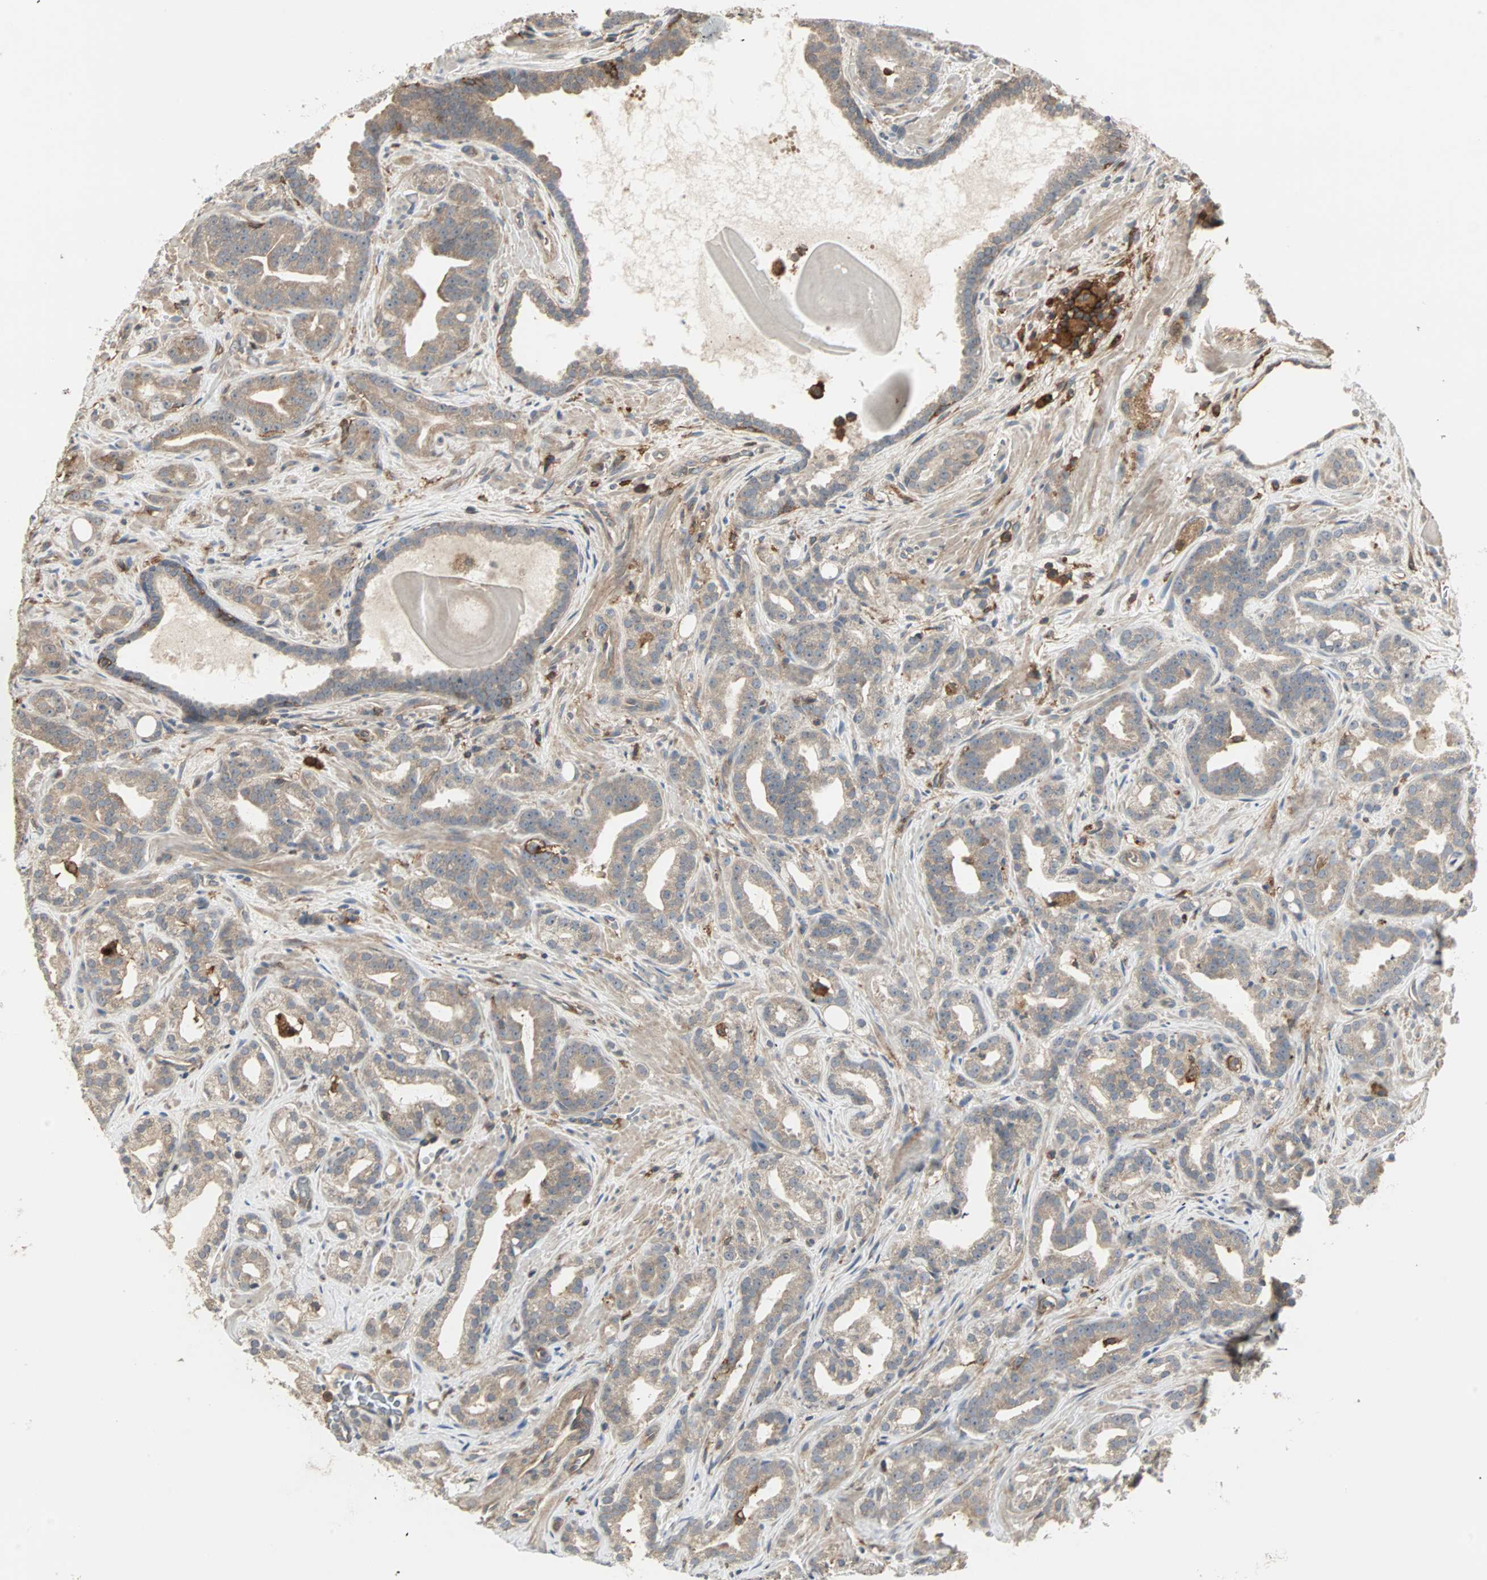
{"staining": {"intensity": "weak", "quantity": ">75%", "location": "cytoplasmic/membranous"}, "tissue": "prostate cancer", "cell_type": "Tumor cells", "image_type": "cancer", "snomed": [{"axis": "morphology", "description": "Adenocarcinoma, Low grade"}, {"axis": "topography", "description": "Prostate"}], "caption": "Human prostate low-grade adenocarcinoma stained with a brown dye displays weak cytoplasmic/membranous positive positivity in approximately >75% of tumor cells.", "gene": "GNAI2", "patient": {"sex": "male", "age": 63}}